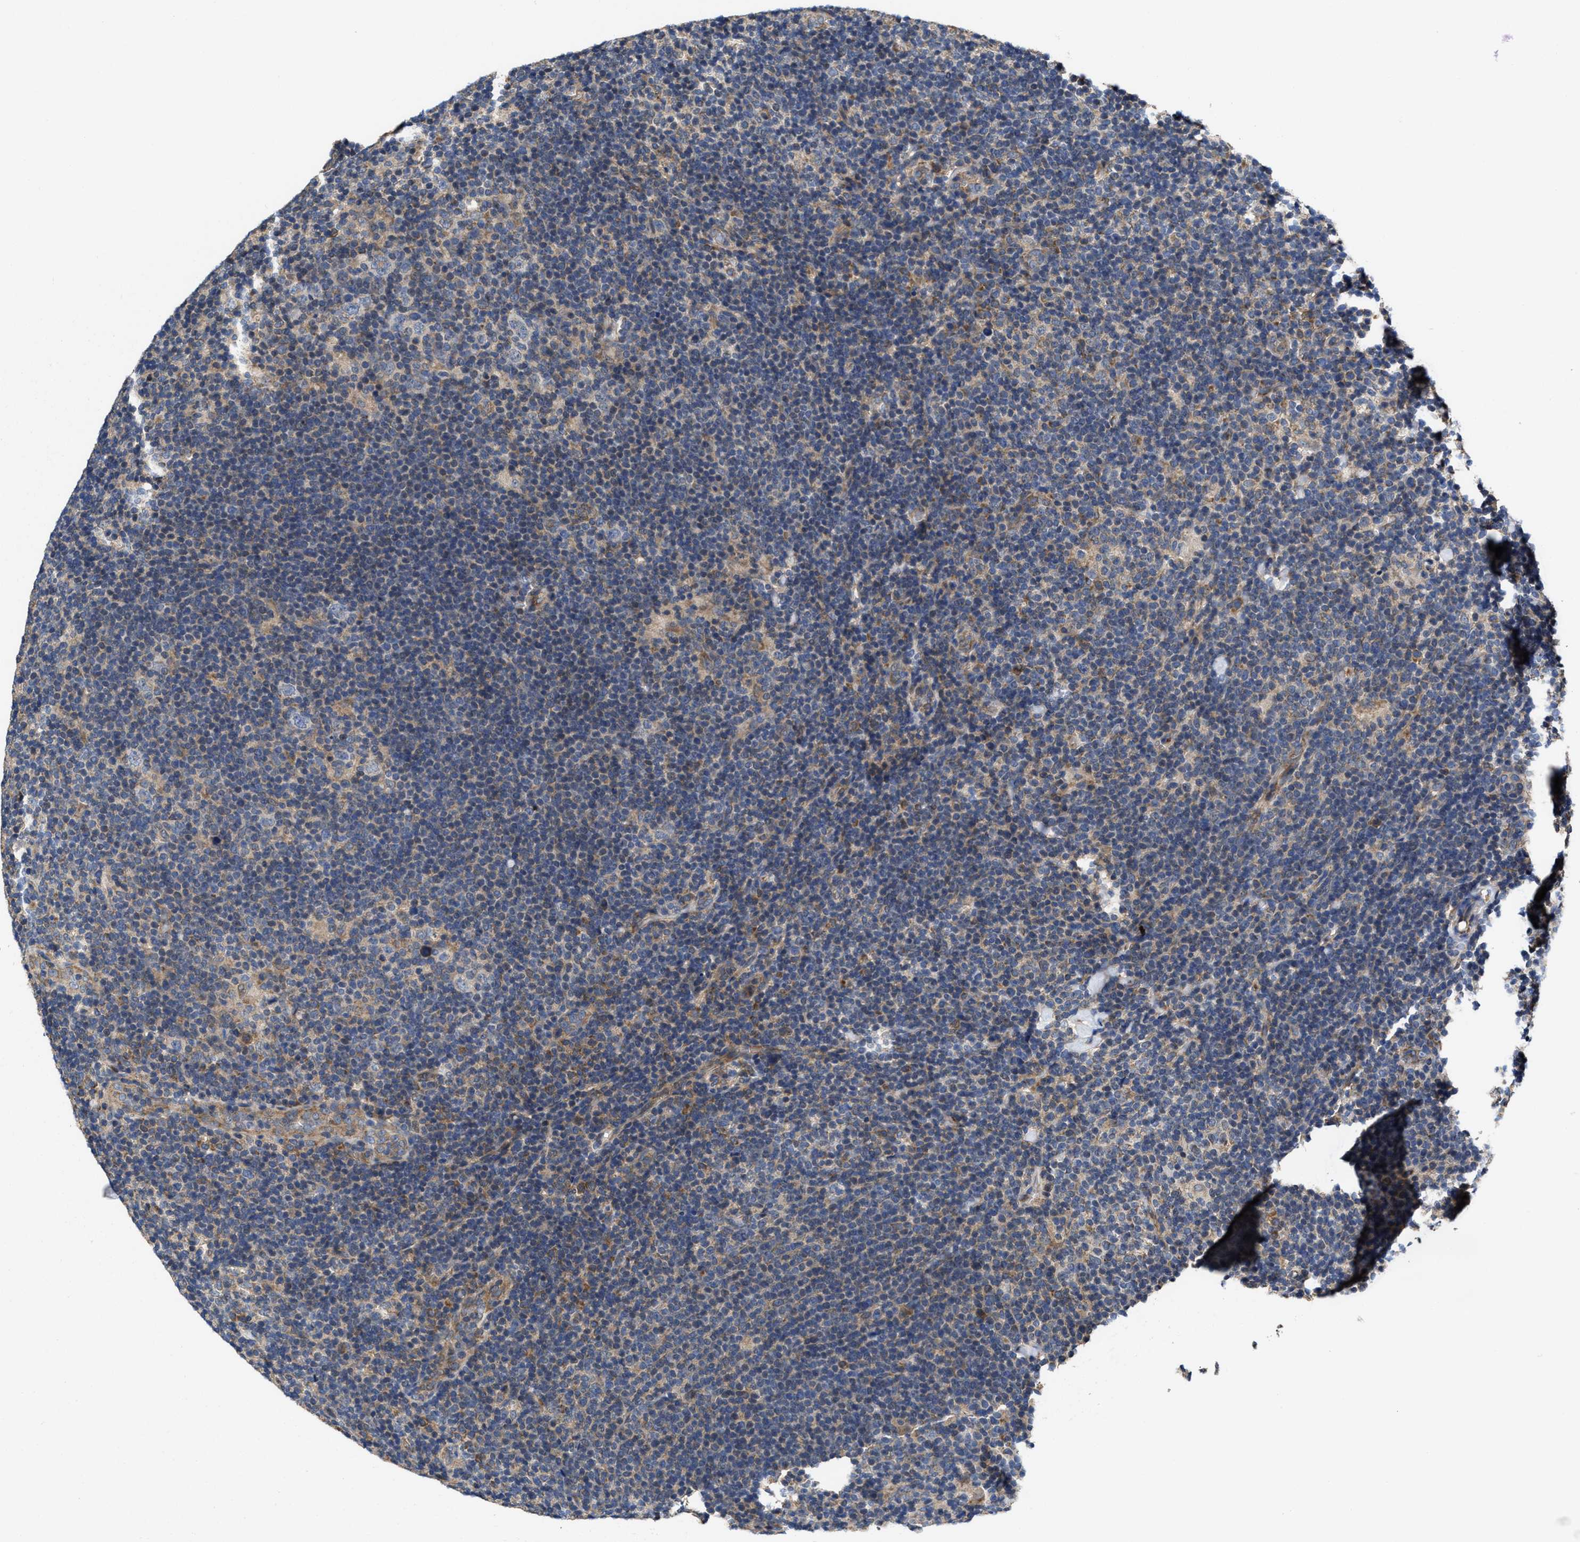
{"staining": {"intensity": "weak", "quantity": "<25%", "location": "cytoplasmic/membranous"}, "tissue": "lymphoma", "cell_type": "Tumor cells", "image_type": "cancer", "snomed": [{"axis": "morphology", "description": "Hodgkin's disease, NOS"}, {"axis": "topography", "description": "Lymph node"}], "caption": "High magnification brightfield microscopy of Hodgkin's disease stained with DAB (brown) and counterstained with hematoxylin (blue): tumor cells show no significant expression. The staining was performed using DAB to visualize the protein expression in brown, while the nuclei were stained in blue with hematoxylin (Magnification: 20x).", "gene": "TRAF6", "patient": {"sex": "female", "age": 57}}